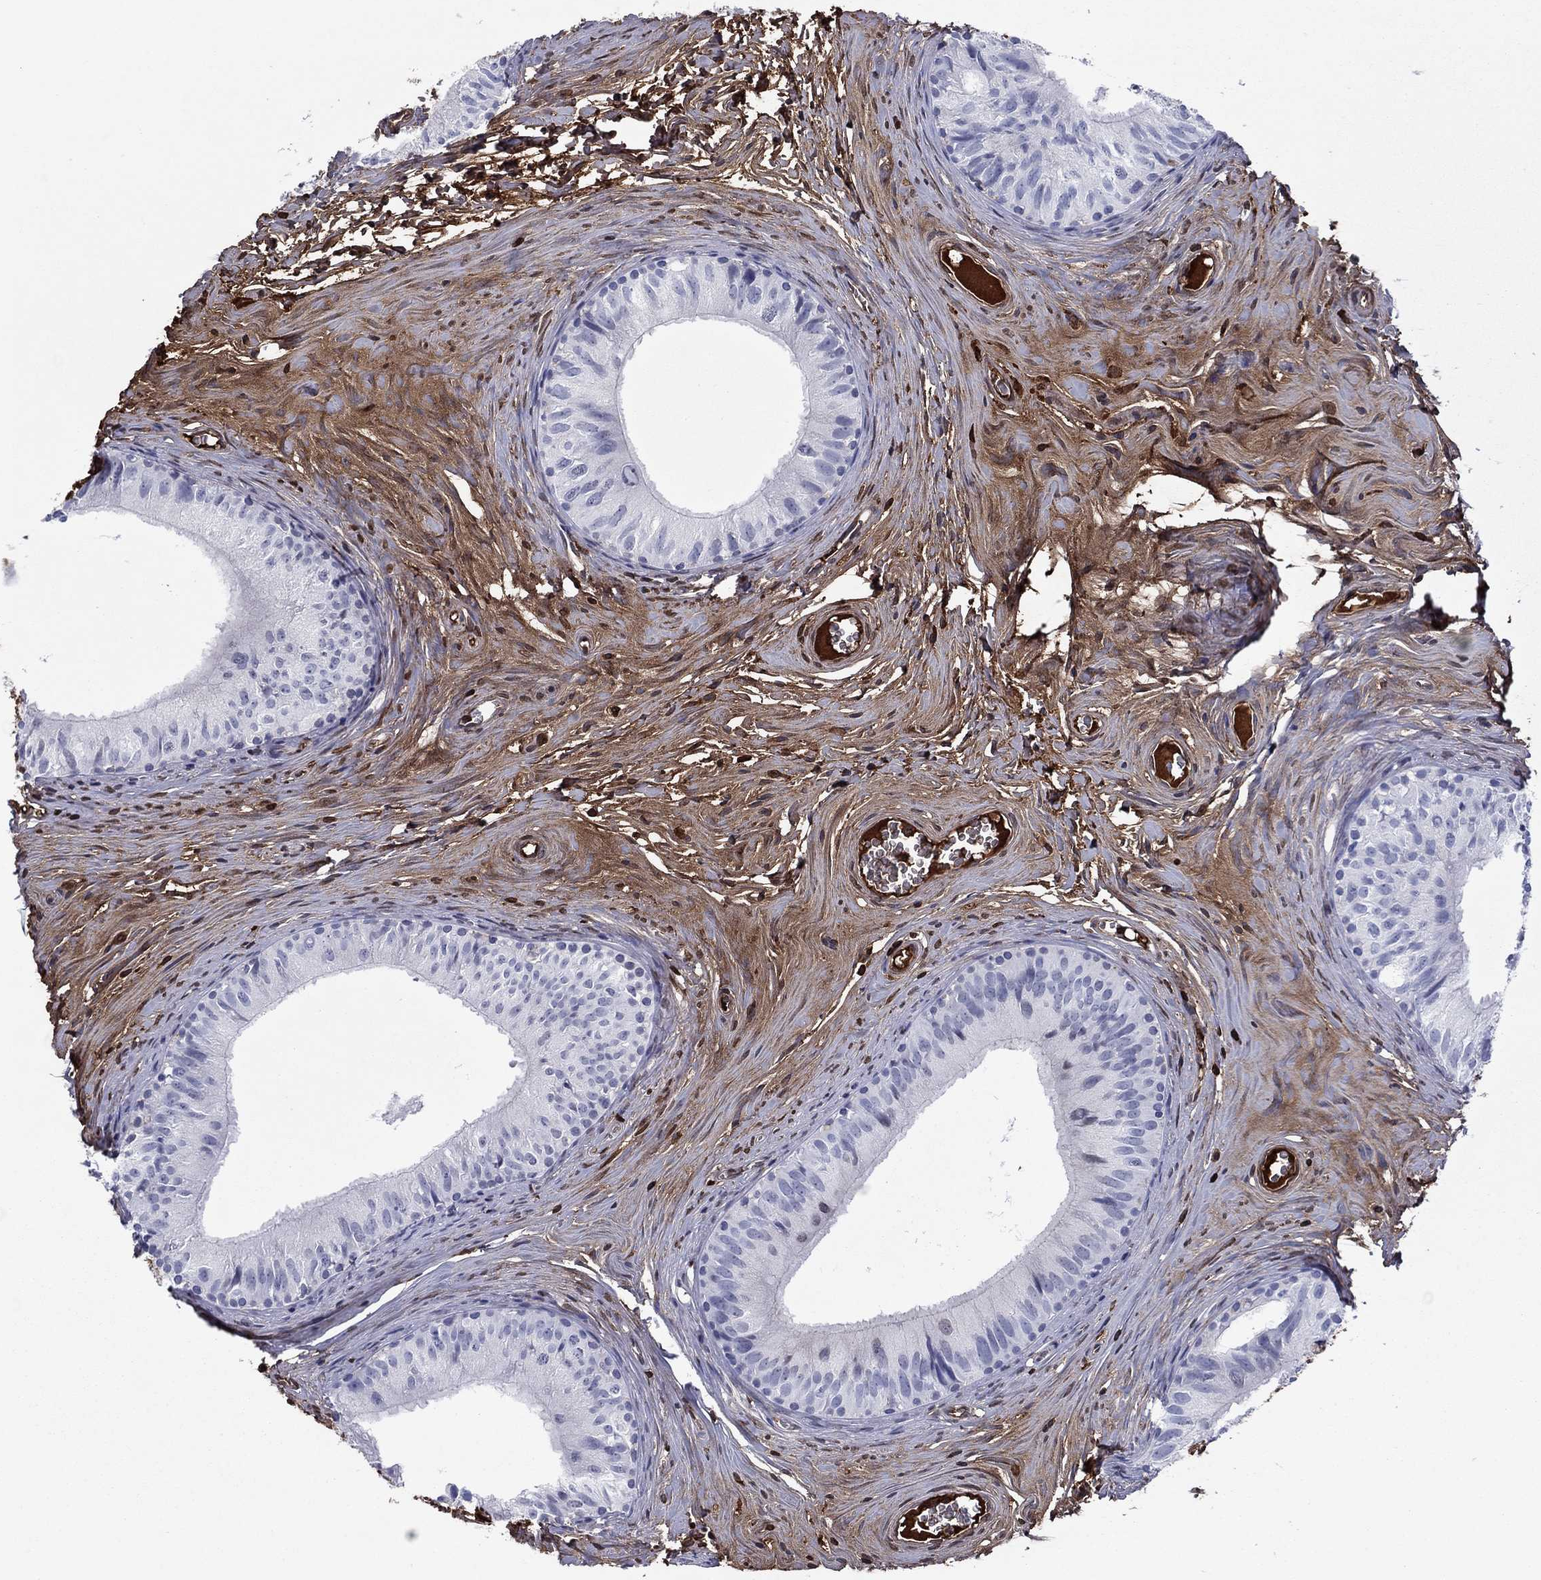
{"staining": {"intensity": "negative", "quantity": "none", "location": "none"}, "tissue": "epididymis", "cell_type": "Glandular cells", "image_type": "normal", "snomed": [{"axis": "morphology", "description": "Normal tissue, NOS"}, {"axis": "topography", "description": "Epididymis"}], "caption": "Unremarkable epididymis was stained to show a protein in brown. There is no significant positivity in glandular cells.", "gene": "HPX", "patient": {"sex": "male", "age": 52}}